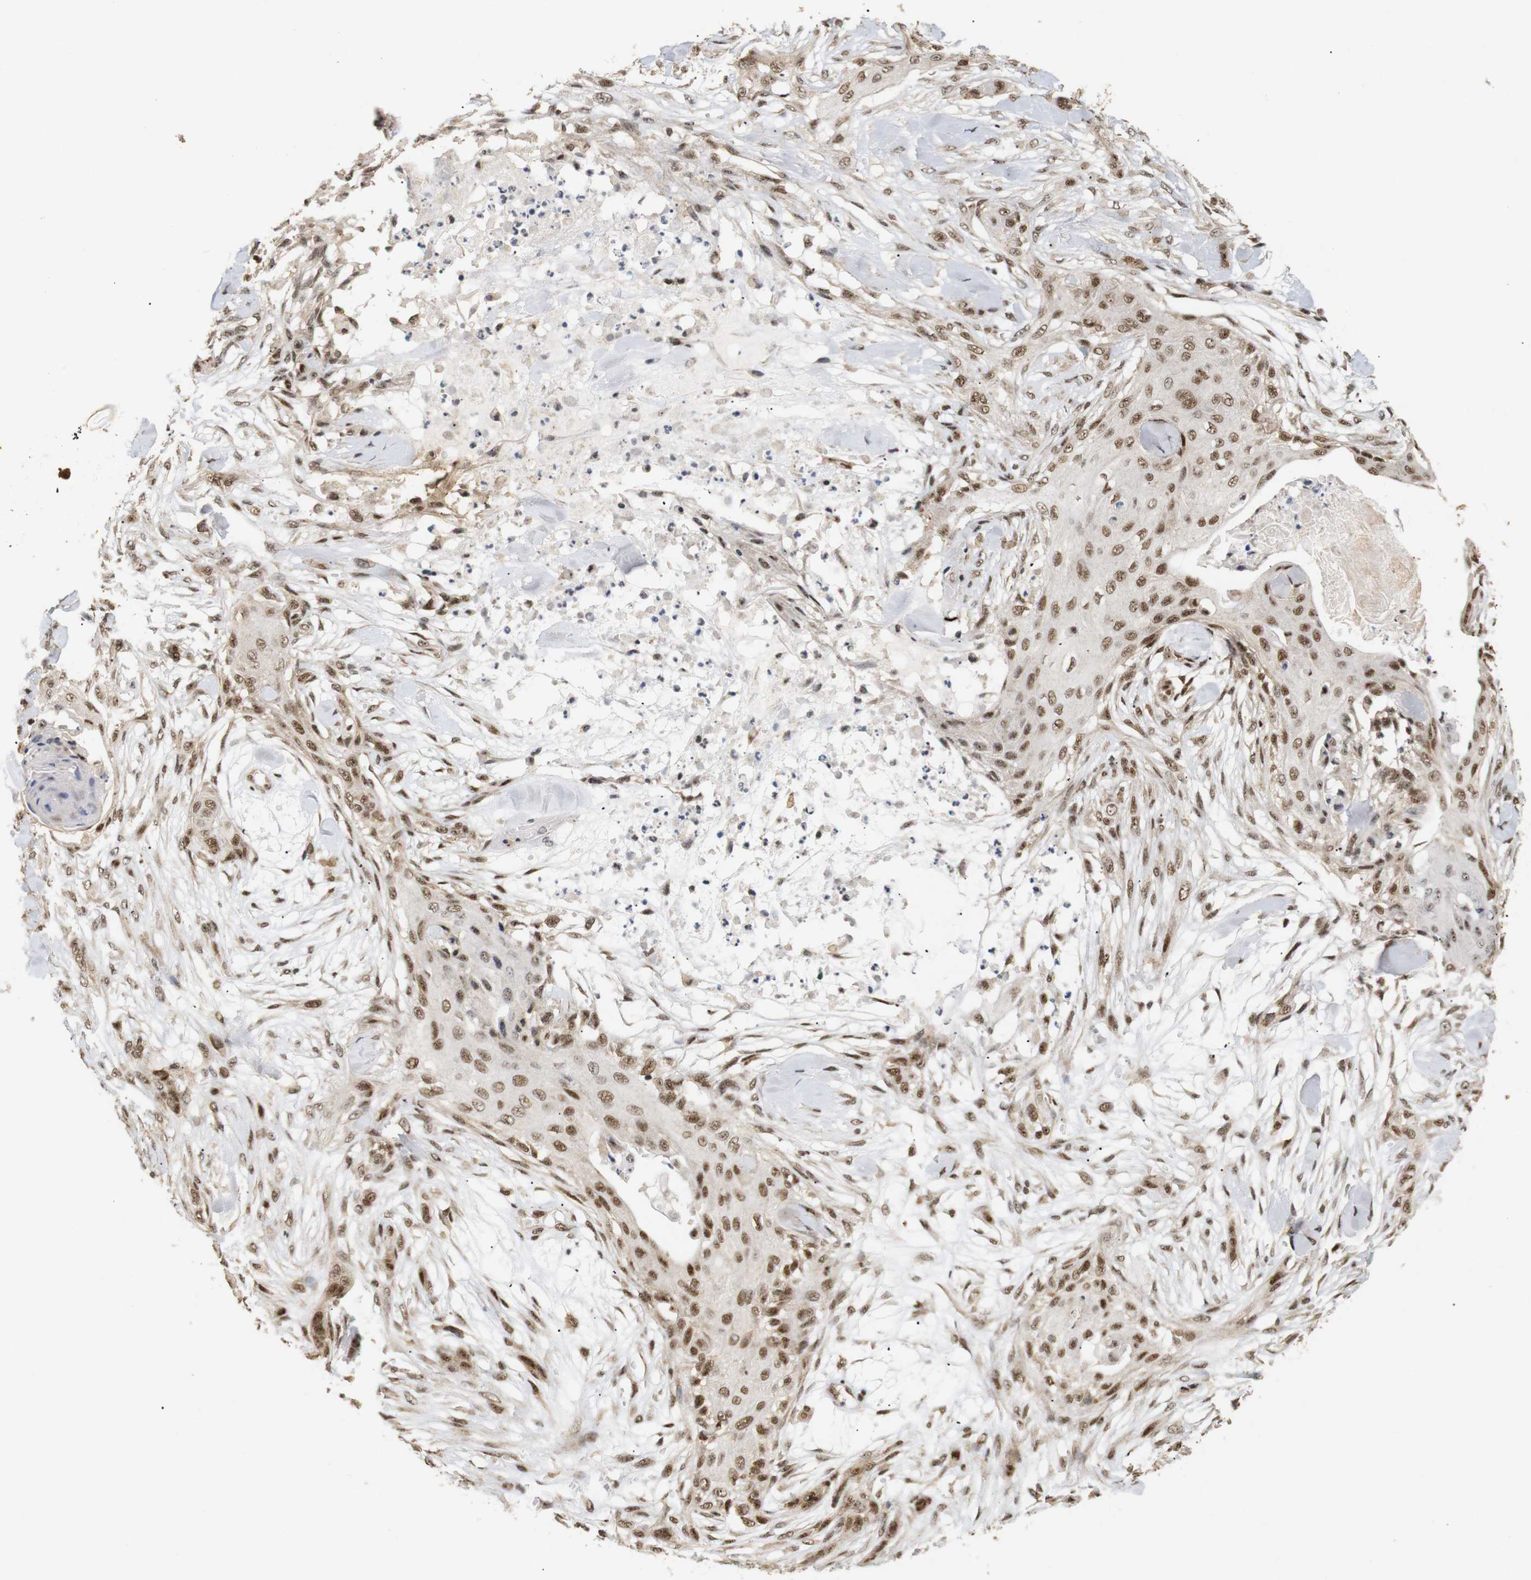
{"staining": {"intensity": "moderate", "quantity": ">75%", "location": "nuclear"}, "tissue": "skin cancer", "cell_type": "Tumor cells", "image_type": "cancer", "snomed": [{"axis": "morphology", "description": "Squamous cell carcinoma, NOS"}, {"axis": "topography", "description": "Skin"}], "caption": "IHC (DAB) staining of skin cancer reveals moderate nuclear protein staining in about >75% of tumor cells.", "gene": "PYM1", "patient": {"sex": "female", "age": 59}}